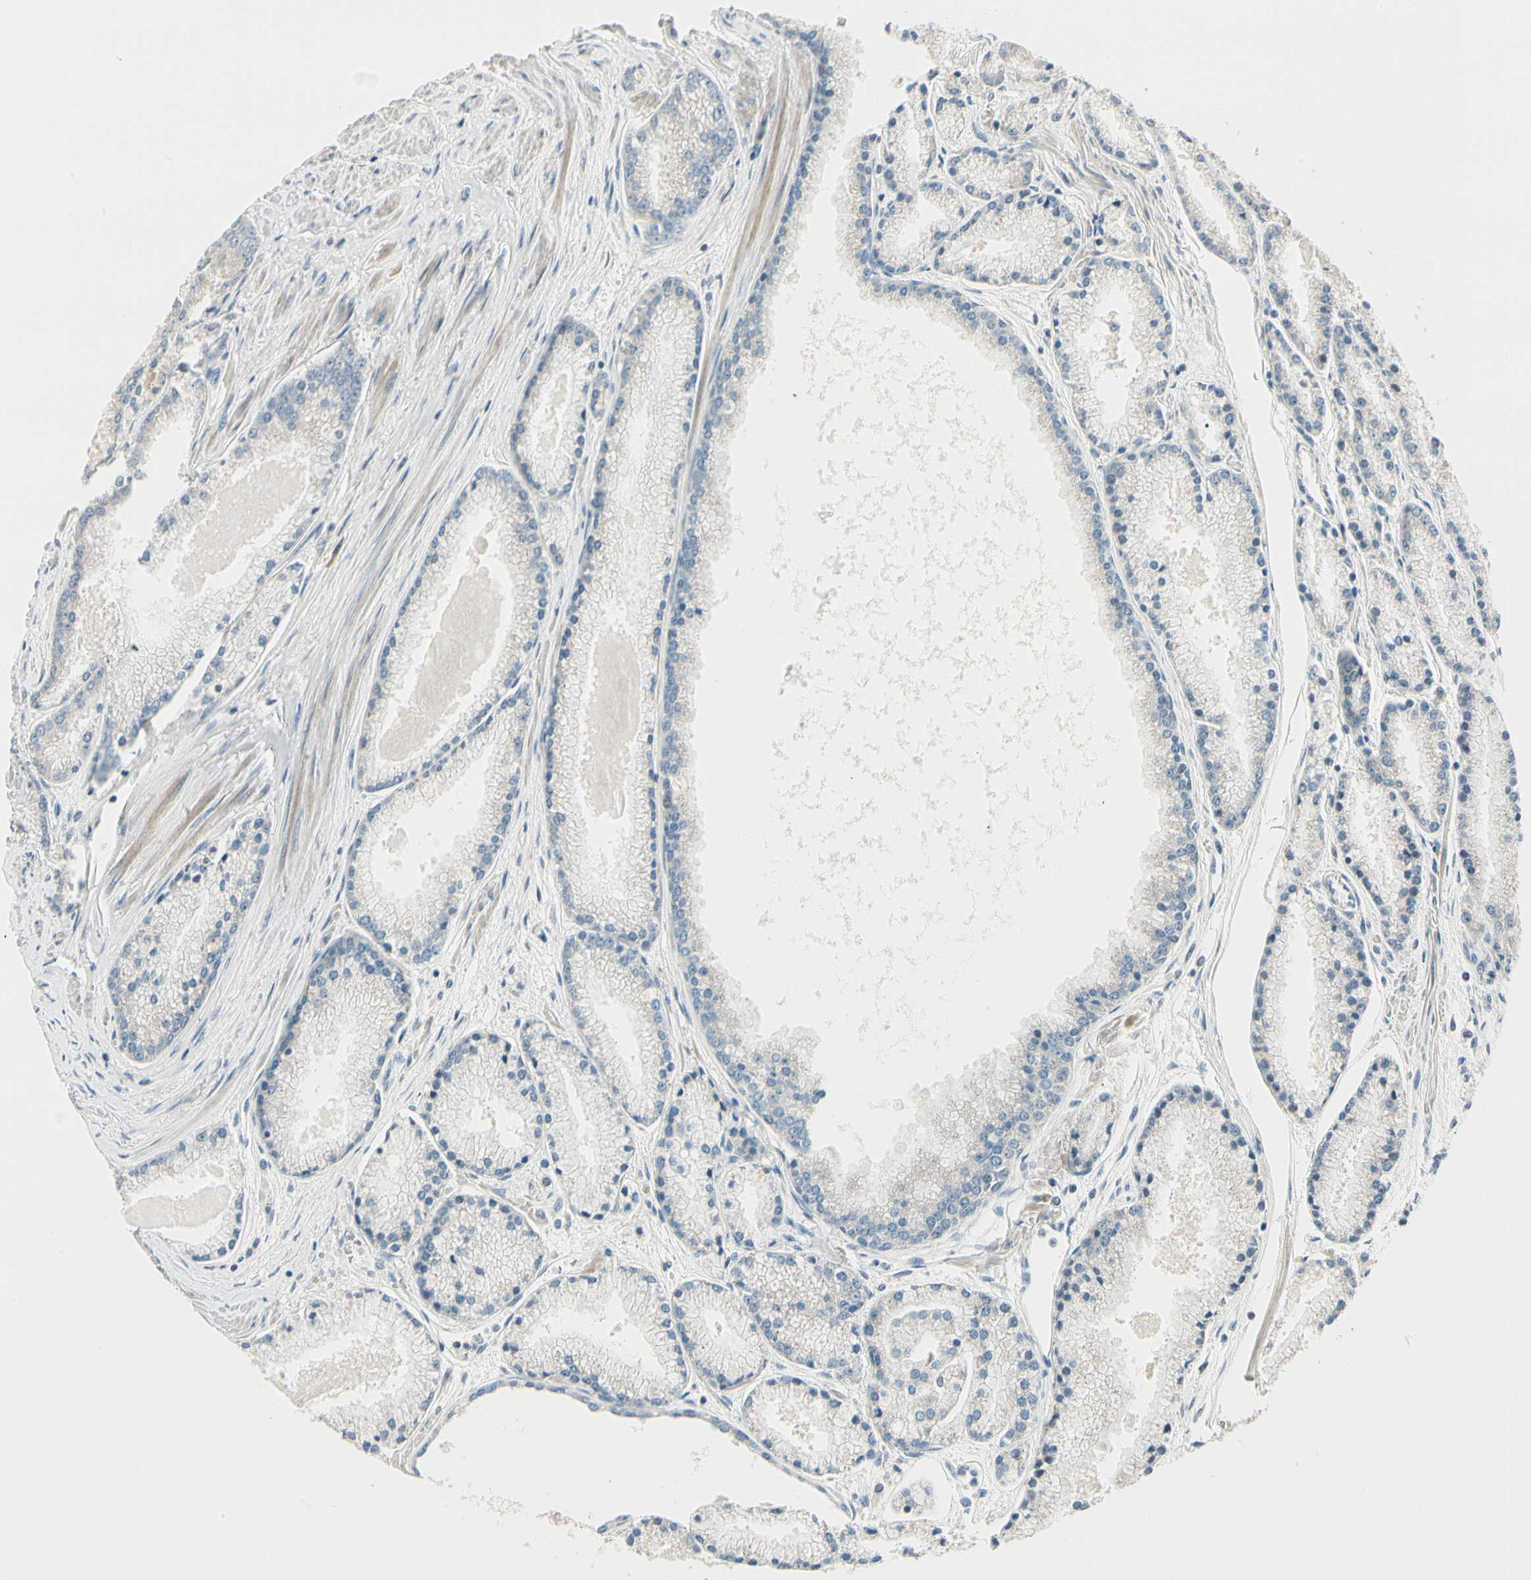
{"staining": {"intensity": "negative", "quantity": "none", "location": "none"}, "tissue": "prostate cancer", "cell_type": "Tumor cells", "image_type": "cancer", "snomed": [{"axis": "morphology", "description": "Adenocarcinoma, High grade"}, {"axis": "topography", "description": "Prostate"}], "caption": "Tumor cells are negative for brown protein staining in prostate cancer.", "gene": "PCDHB15", "patient": {"sex": "male", "age": 61}}